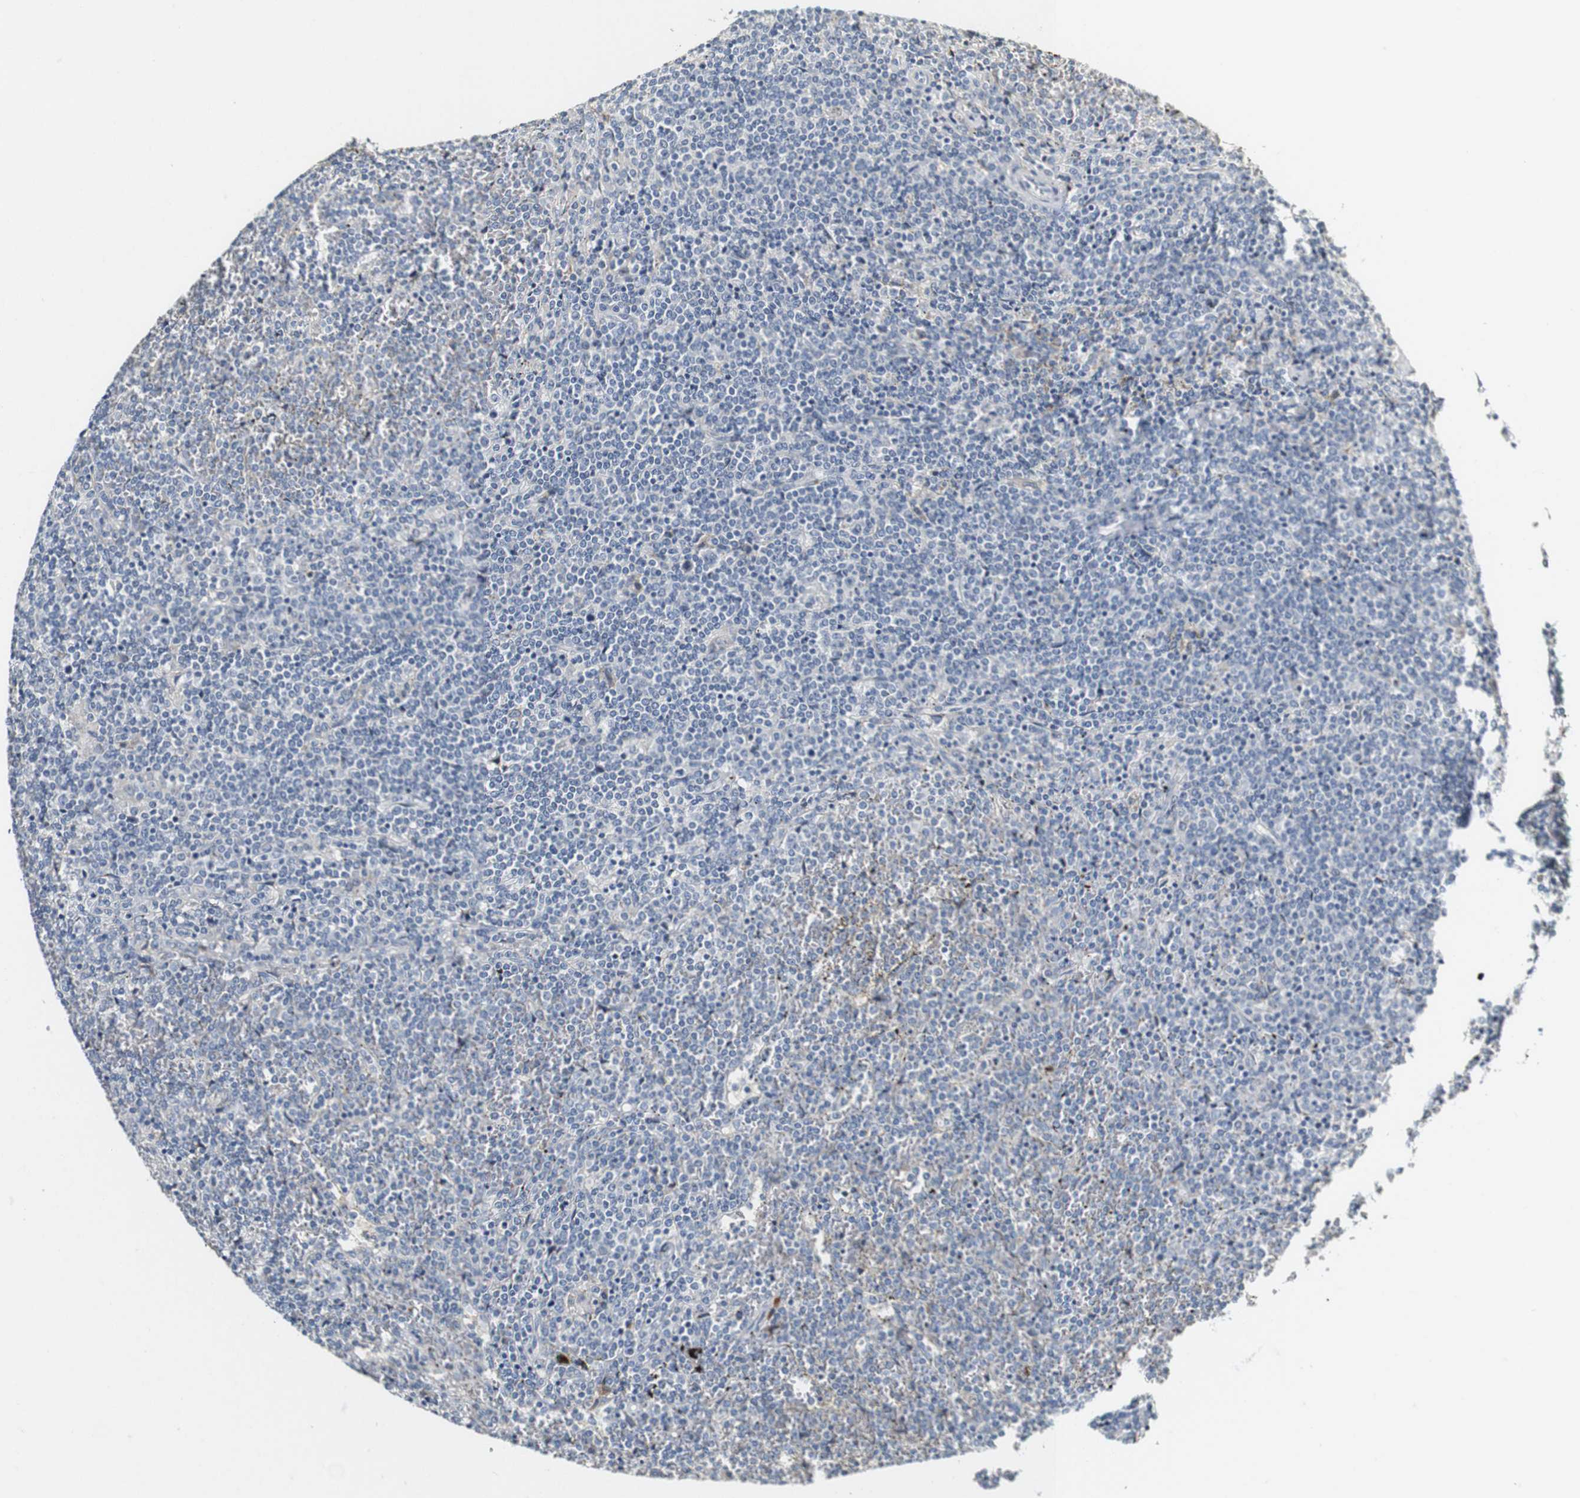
{"staining": {"intensity": "negative", "quantity": "none", "location": "none"}, "tissue": "lymphoma", "cell_type": "Tumor cells", "image_type": "cancer", "snomed": [{"axis": "morphology", "description": "Malignant lymphoma, non-Hodgkin's type, Low grade"}, {"axis": "topography", "description": "Spleen"}], "caption": "IHC image of neoplastic tissue: lymphoma stained with DAB reveals no significant protein staining in tumor cells.", "gene": "FMO3", "patient": {"sex": "female", "age": 19}}